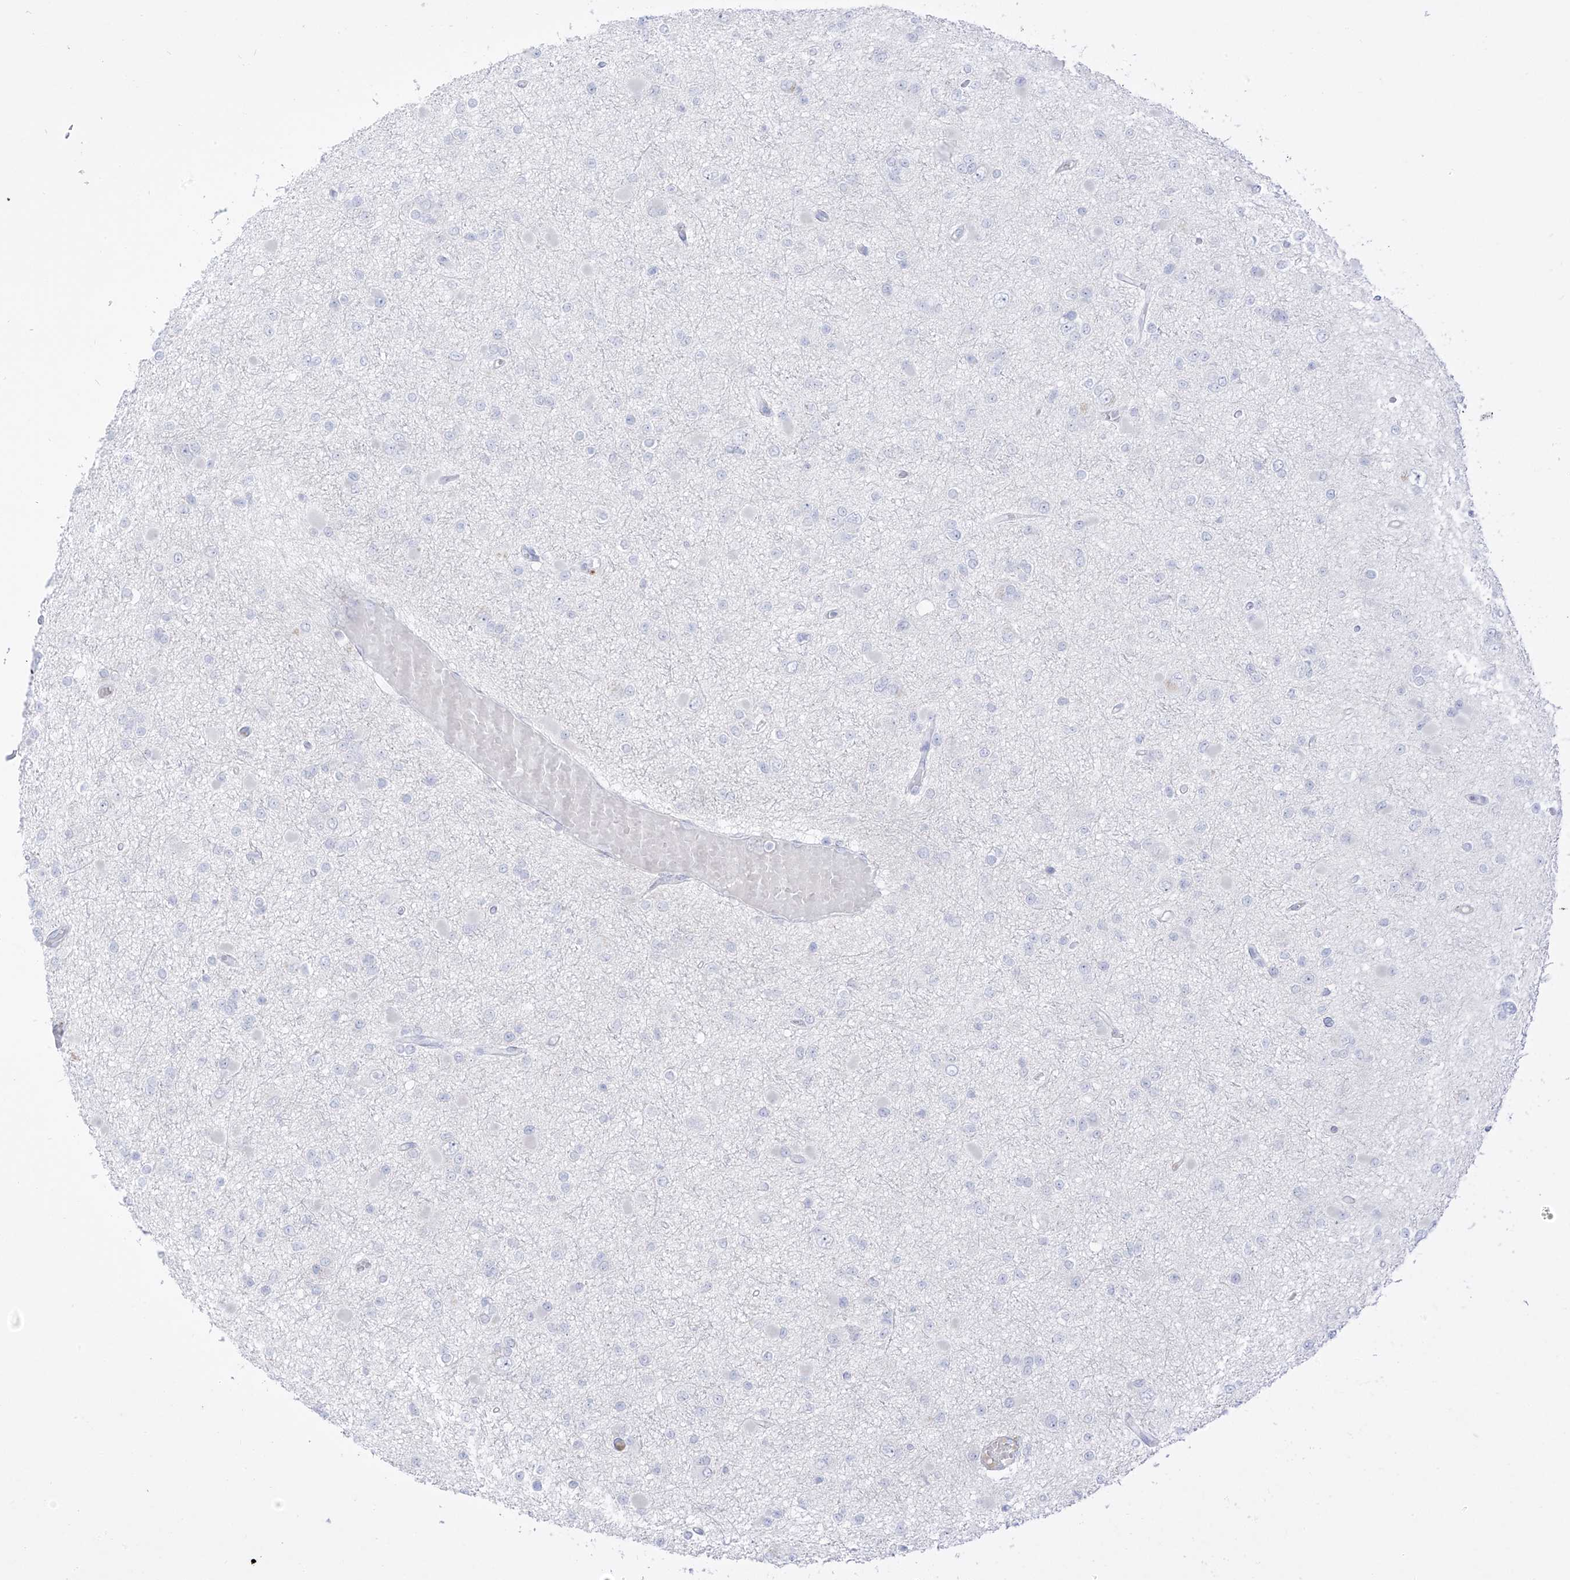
{"staining": {"intensity": "negative", "quantity": "none", "location": "none"}, "tissue": "glioma", "cell_type": "Tumor cells", "image_type": "cancer", "snomed": [{"axis": "morphology", "description": "Glioma, malignant, Low grade"}, {"axis": "topography", "description": "Brain"}], "caption": "DAB immunohistochemical staining of malignant glioma (low-grade) displays no significant staining in tumor cells. (DAB immunohistochemistry, high magnification).", "gene": "TGM4", "patient": {"sex": "female", "age": 22}}